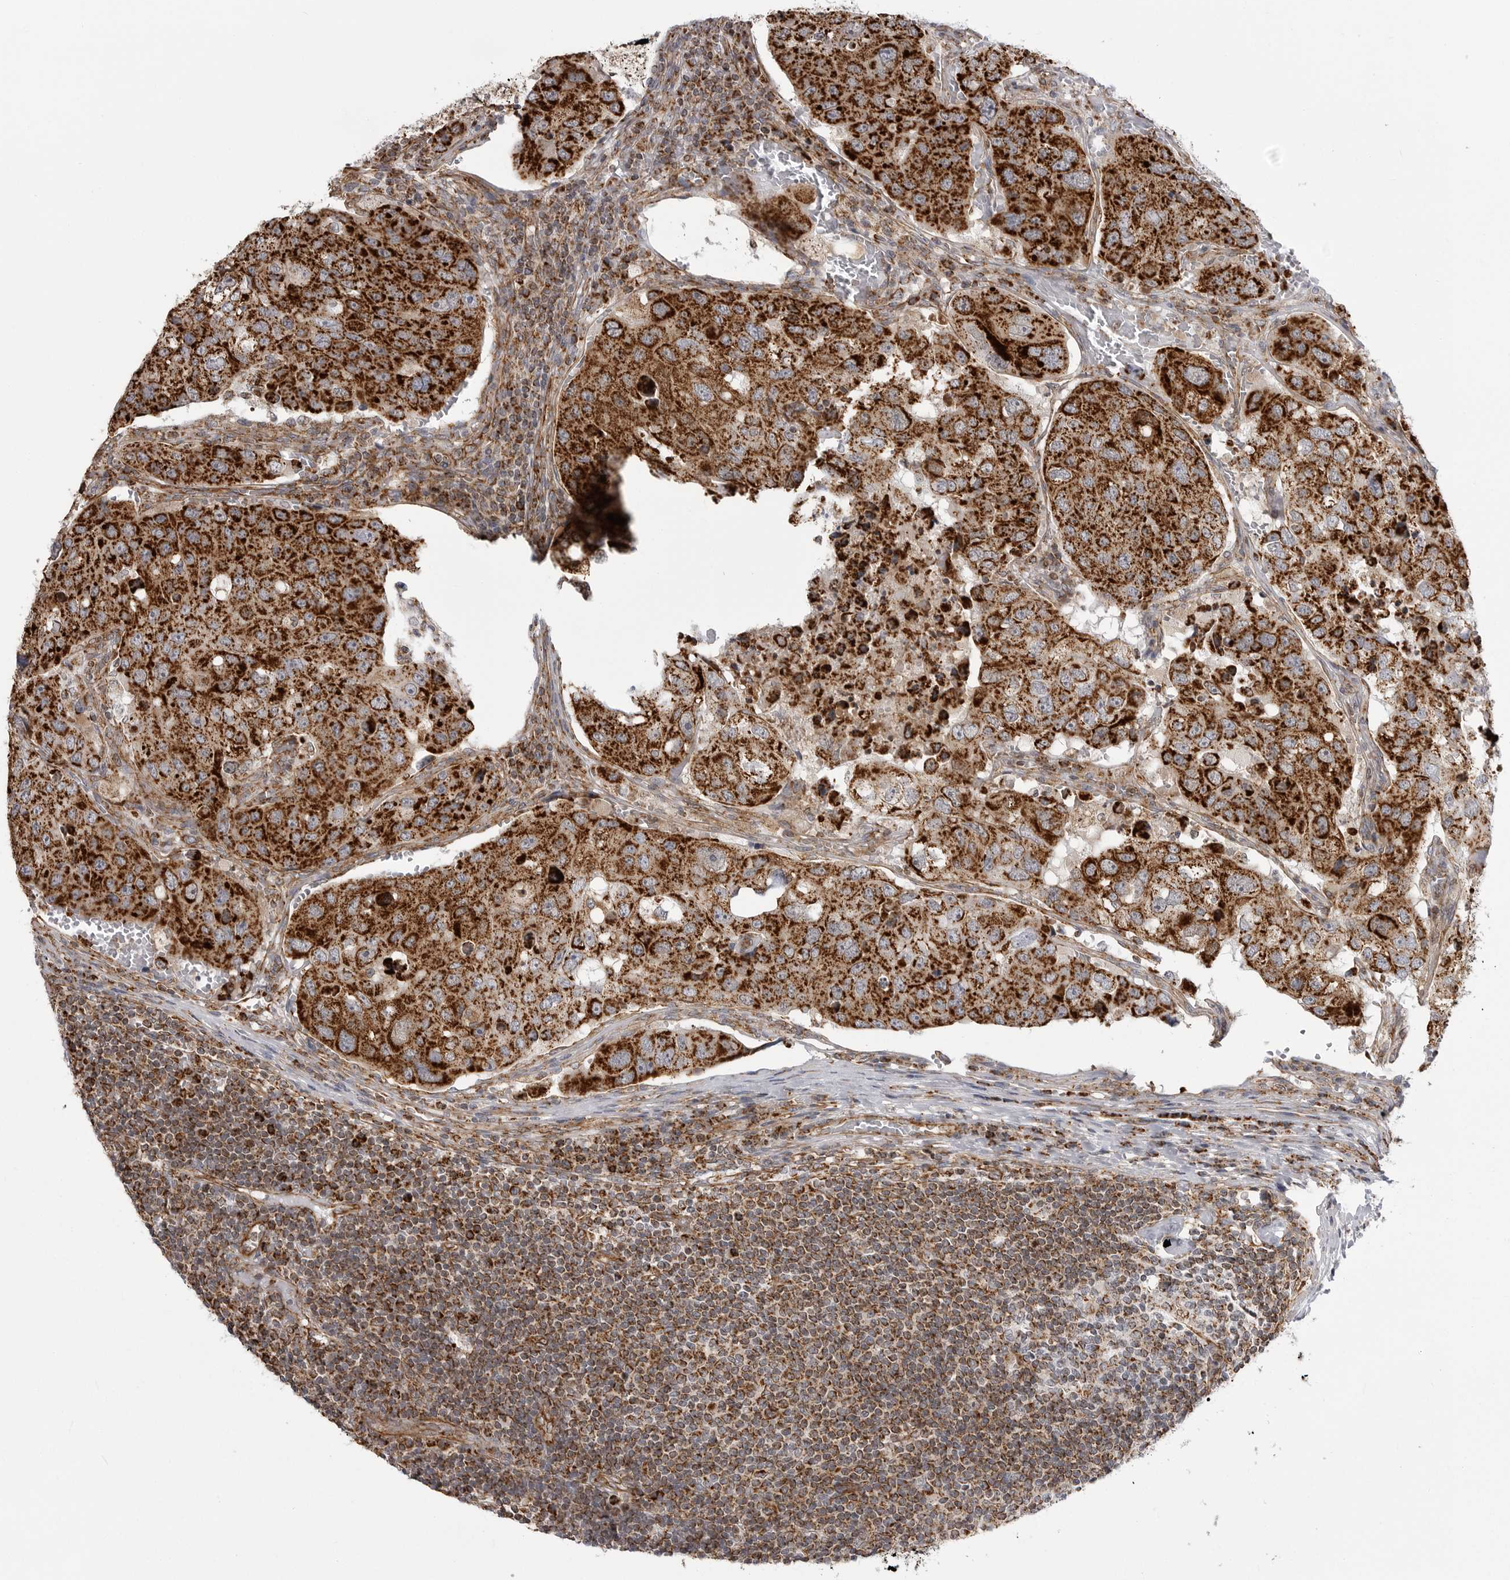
{"staining": {"intensity": "strong", "quantity": ">75%", "location": "cytoplasmic/membranous"}, "tissue": "urothelial cancer", "cell_type": "Tumor cells", "image_type": "cancer", "snomed": [{"axis": "morphology", "description": "Urothelial carcinoma, High grade"}, {"axis": "topography", "description": "Lymph node"}, {"axis": "topography", "description": "Urinary bladder"}], "caption": "High-grade urothelial carcinoma was stained to show a protein in brown. There is high levels of strong cytoplasmic/membranous positivity in approximately >75% of tumor cells.", "gene": "FH", "patient": {"sex": "male", "age": 51}}